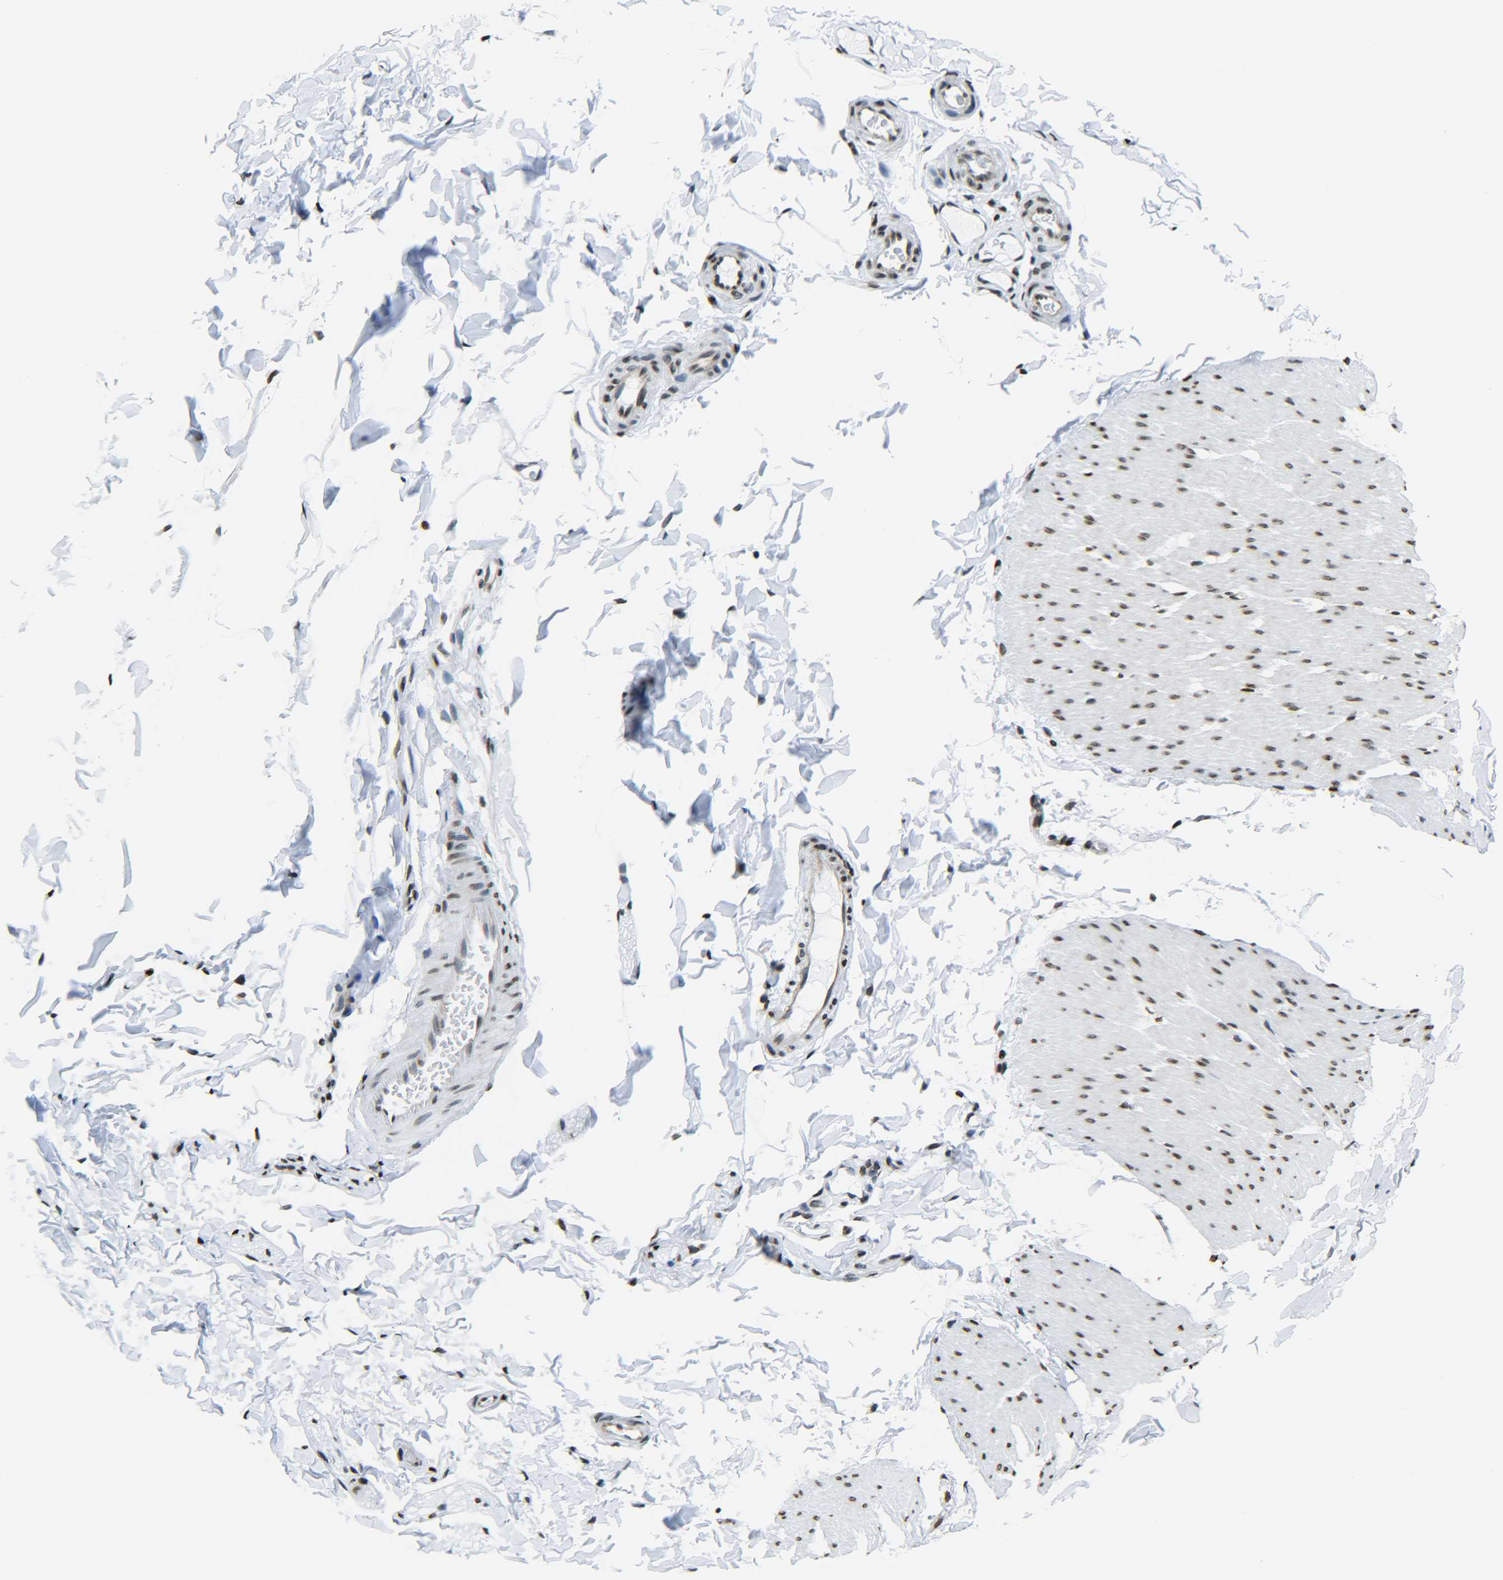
{"staining": {"intensity": "moderate", "quantity": ">75%", "location": "nuclear"}, "tissue": "smooth muscle", "cell_type": "Smooth muscle cells", "image_type": "normal", "snomed": [{"axis": "morphology", "description": "Normal tissue, NOS"}, {"axis": "topography", "description": "Smooth muscle"}, {"axis": "topography", "description": "Colon"}], "caption": "A micrograph of human smooth muscle stained for a protein shows moderate nuclear brown staining in smooth muscle cells.", "gene": "H2AX", "patient": {"sex": "male", "age": 67}}